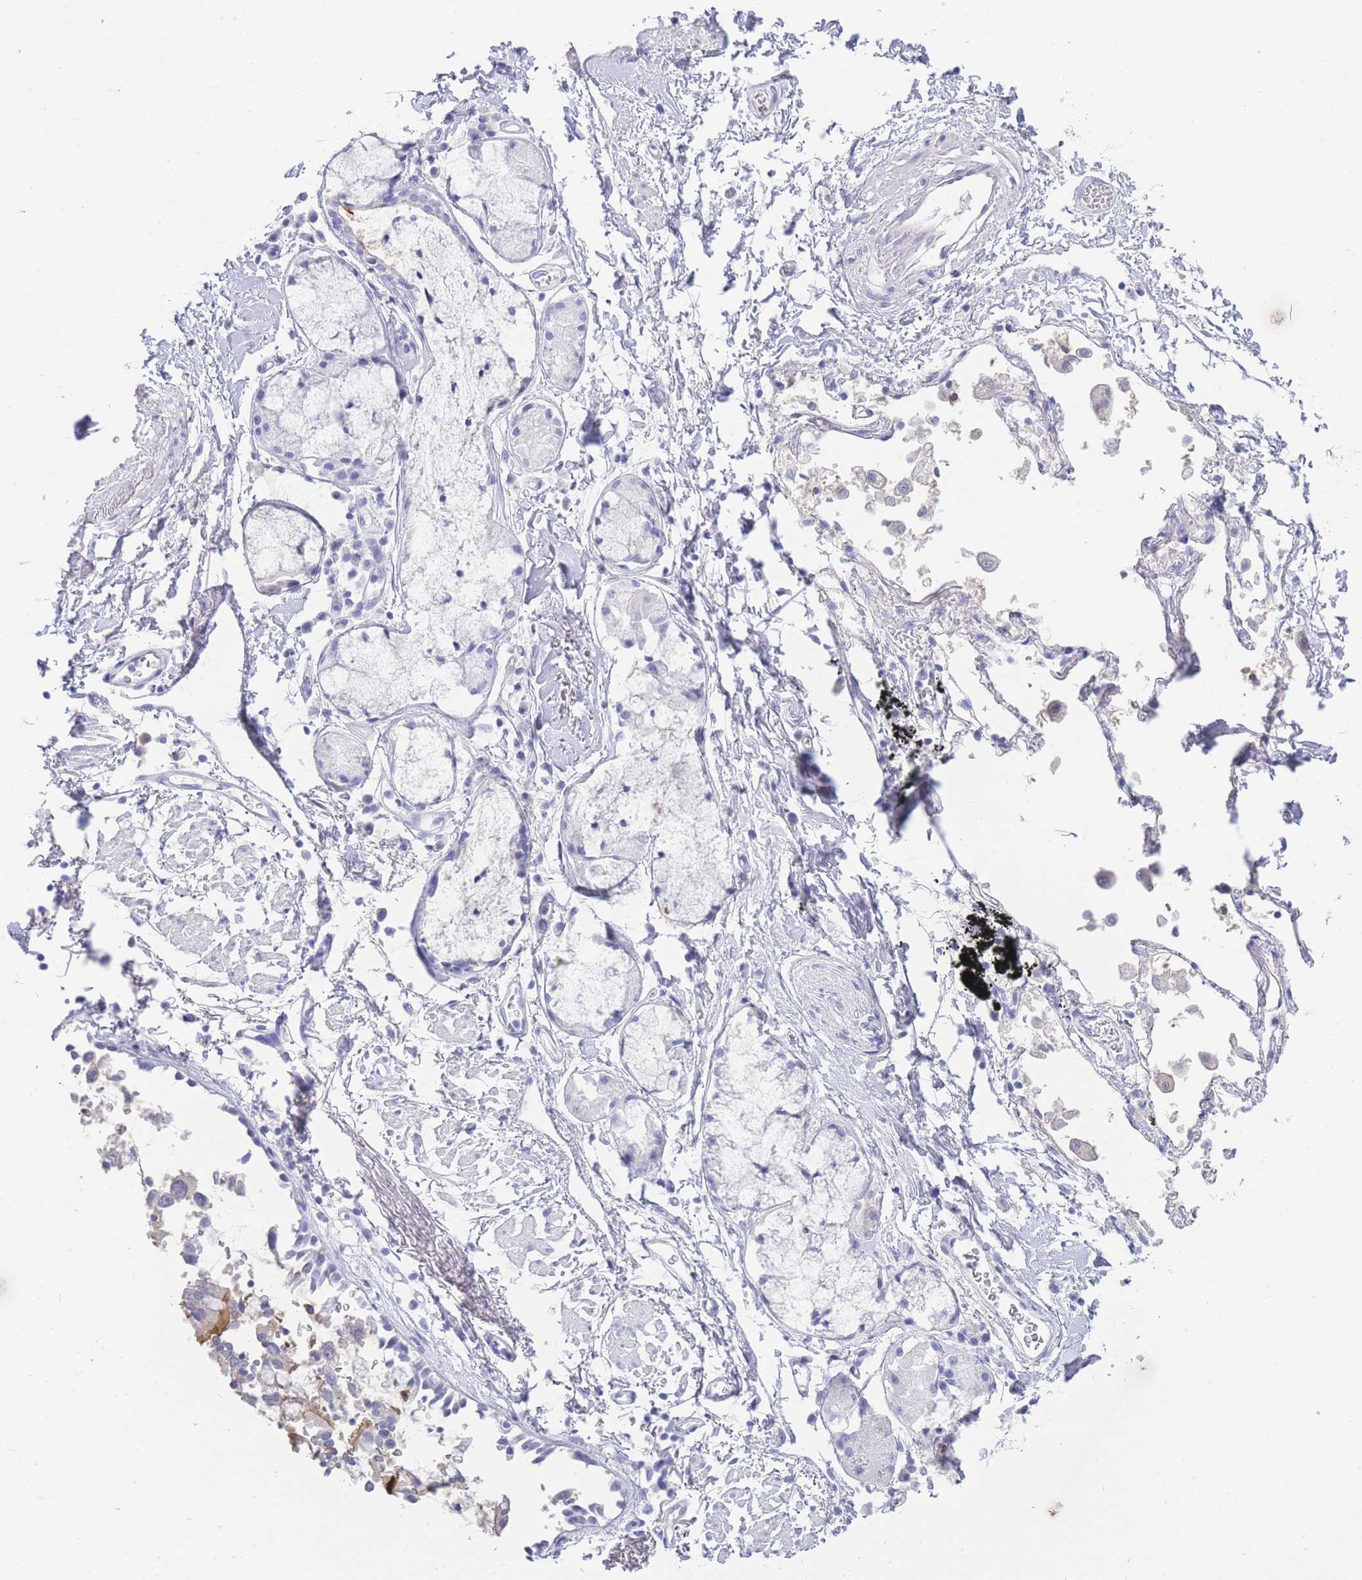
{"staining": {"intensity": "negative", "quantity": "none", "location": "none"}, "tissue": "adipose tissue", "cell_type": "Adipocytes", "image_type": "normal", "snomed": [{"axis": "morphology", "description": "Normal tissue, NOS"}, {"axis": "topography", "description": "Cartilage tissue"}], "caption": "Adipocytes show no significant protein staining in unremarkable adipose tissue. (DAB immunohistochemistry (IHC) visualized using brightfield microscopy, high magnification).", "gene": "LRRC37A2", "patient": {"sex": "male", "age": 73}}